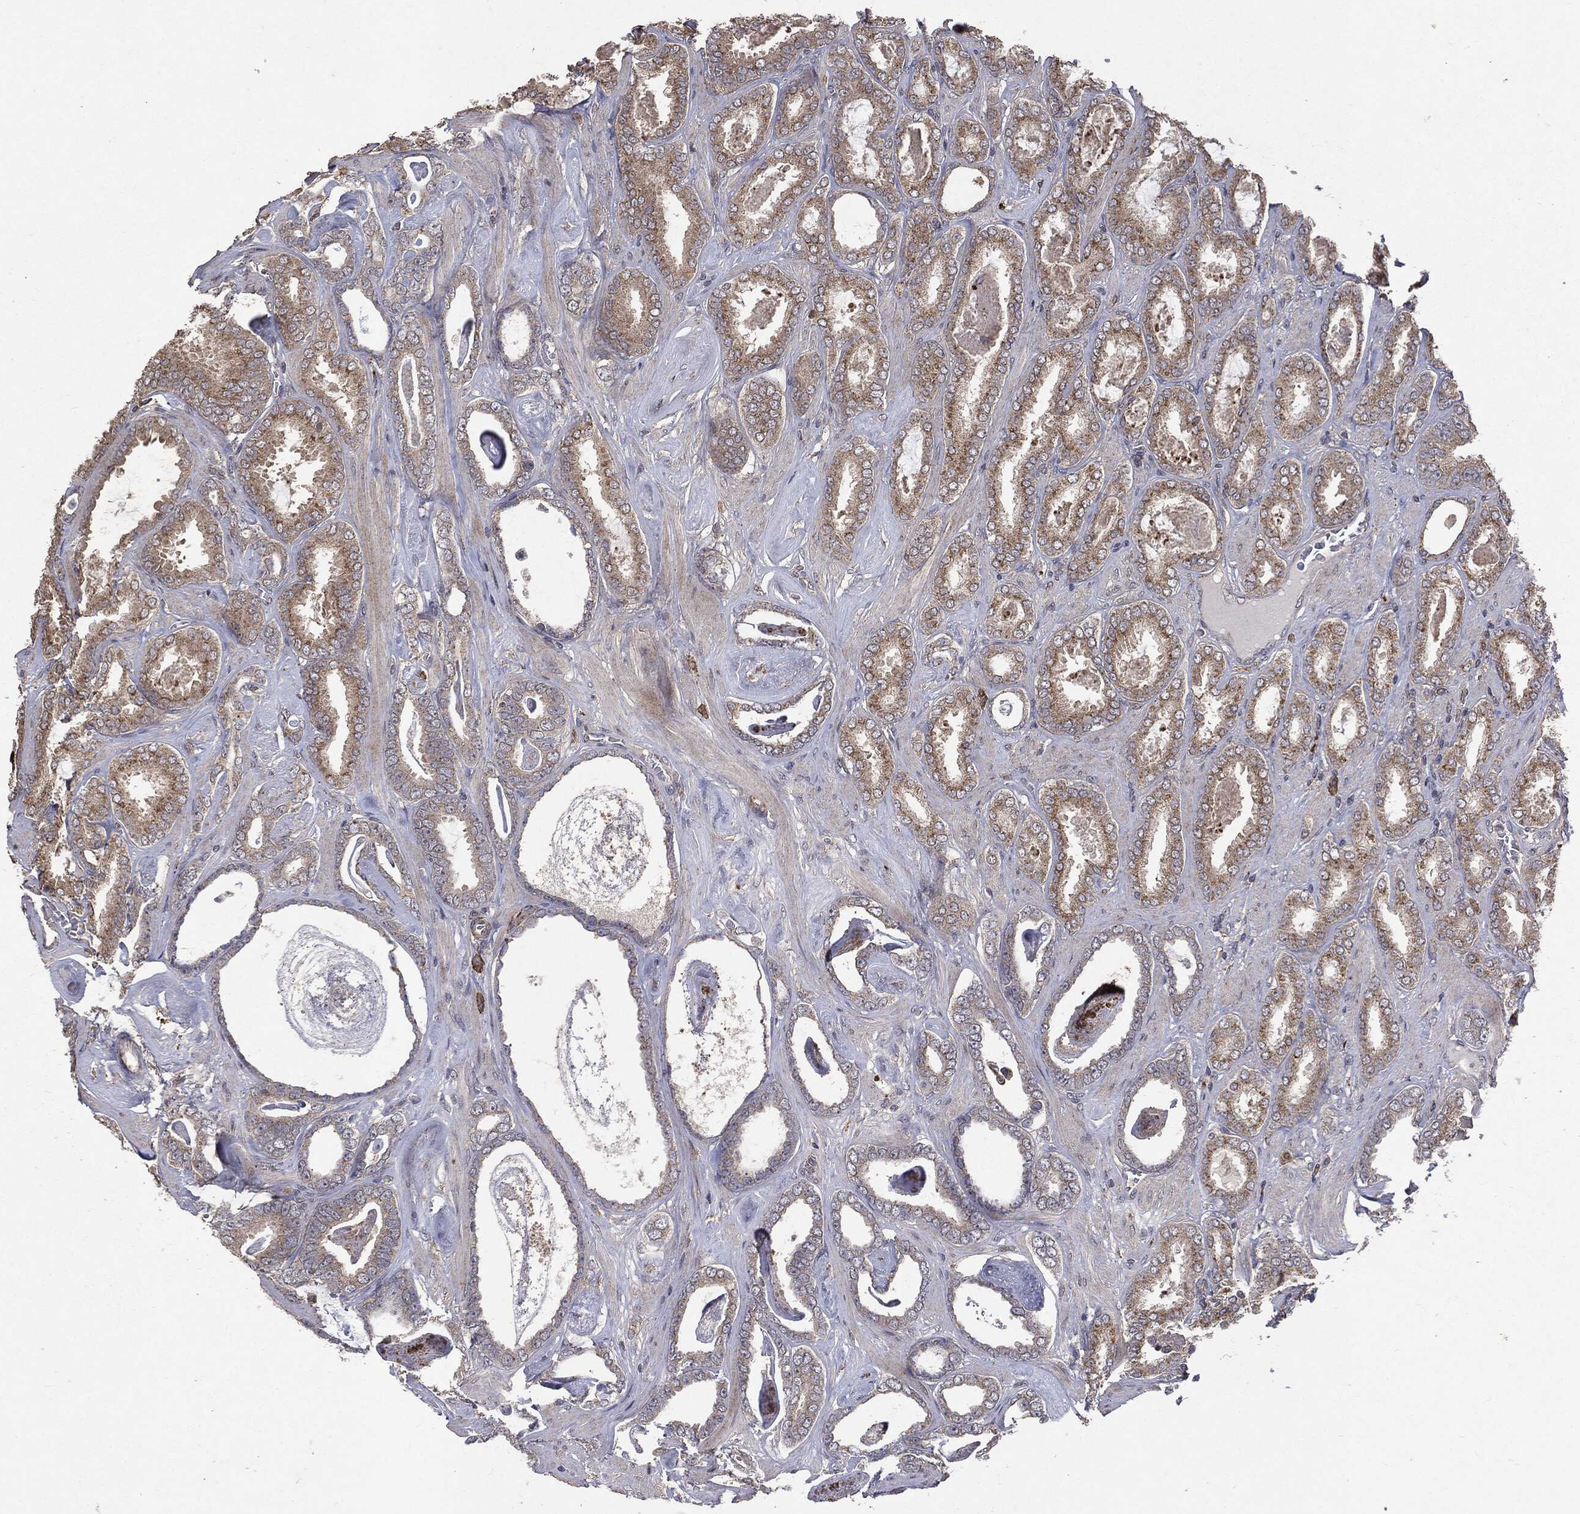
{"staining": {"intensity": "weak", "quantity": "25%-75%", "location": "cytoplasmic/membranous"}, "tissue": "prostate cancer", "cell_type": "Tumor cells", "image_type": "cancer", "snomed": [{"axis": "morphology", "description": "Adenocarcinoma, High grade"}, {"axis": "topography", "description": "Prostate"}], "caption": "Approximately 25%-75% of tumor cells in human high-grade adenocarcinoma (prostate) show weak cytoplasmic/membranous protein positivity as visualized by brown immunohistochemical staining.", "gene": "PTEN", "patient": {"sex": "male", "age": 63}}